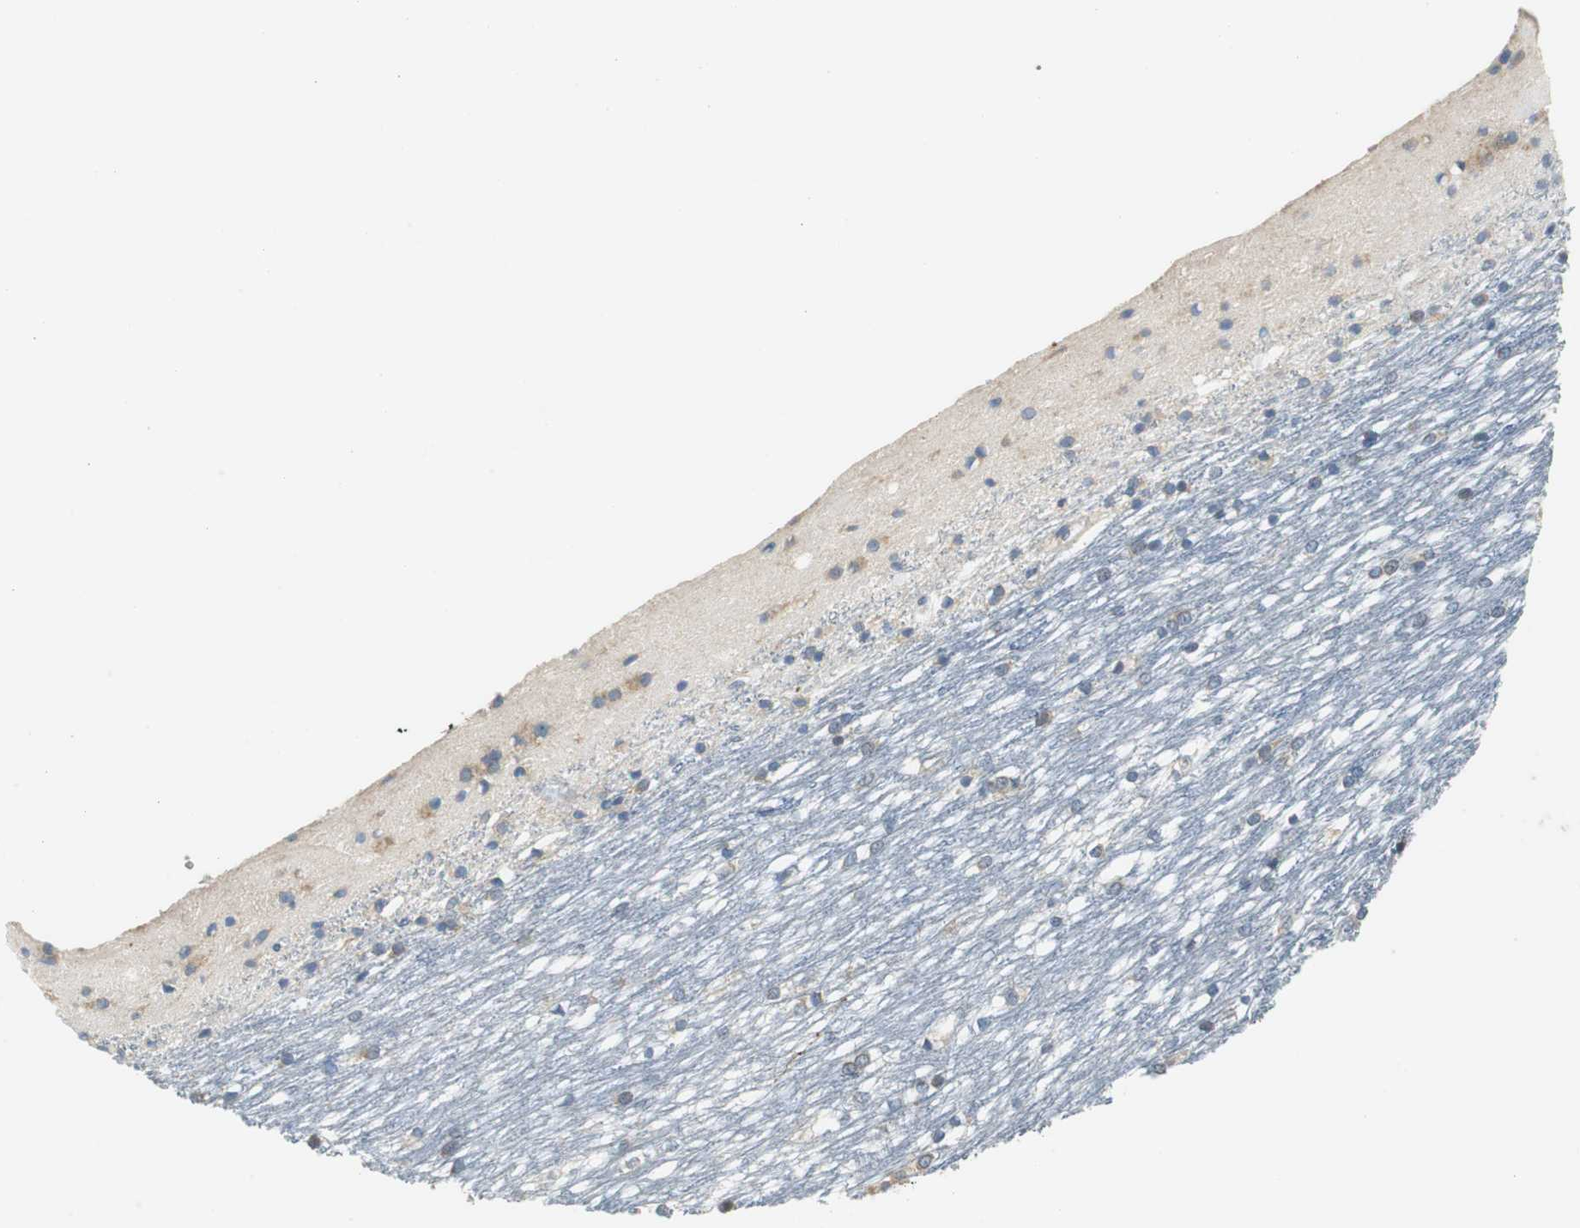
{"staining": {"intensity": "negative", "quantity": "none", "location": "none"}, "tissue": "caudate", "cell_type": "Glial cells", "image_type": "normal", "snomed": [{"axis": "morphology", "description": "Normal tissue, NOS"}, {"axis": "topography", "description": "Lateral ventricle wall"}], "caption": "Immunohistochemistry micrograph of normal caudate stained for a protein (brown), which exhibits no expression in glial cells. Nuclei are stained in blue.", "gene": "CPA3", "patient": {"sex": "female", "age": 19}}